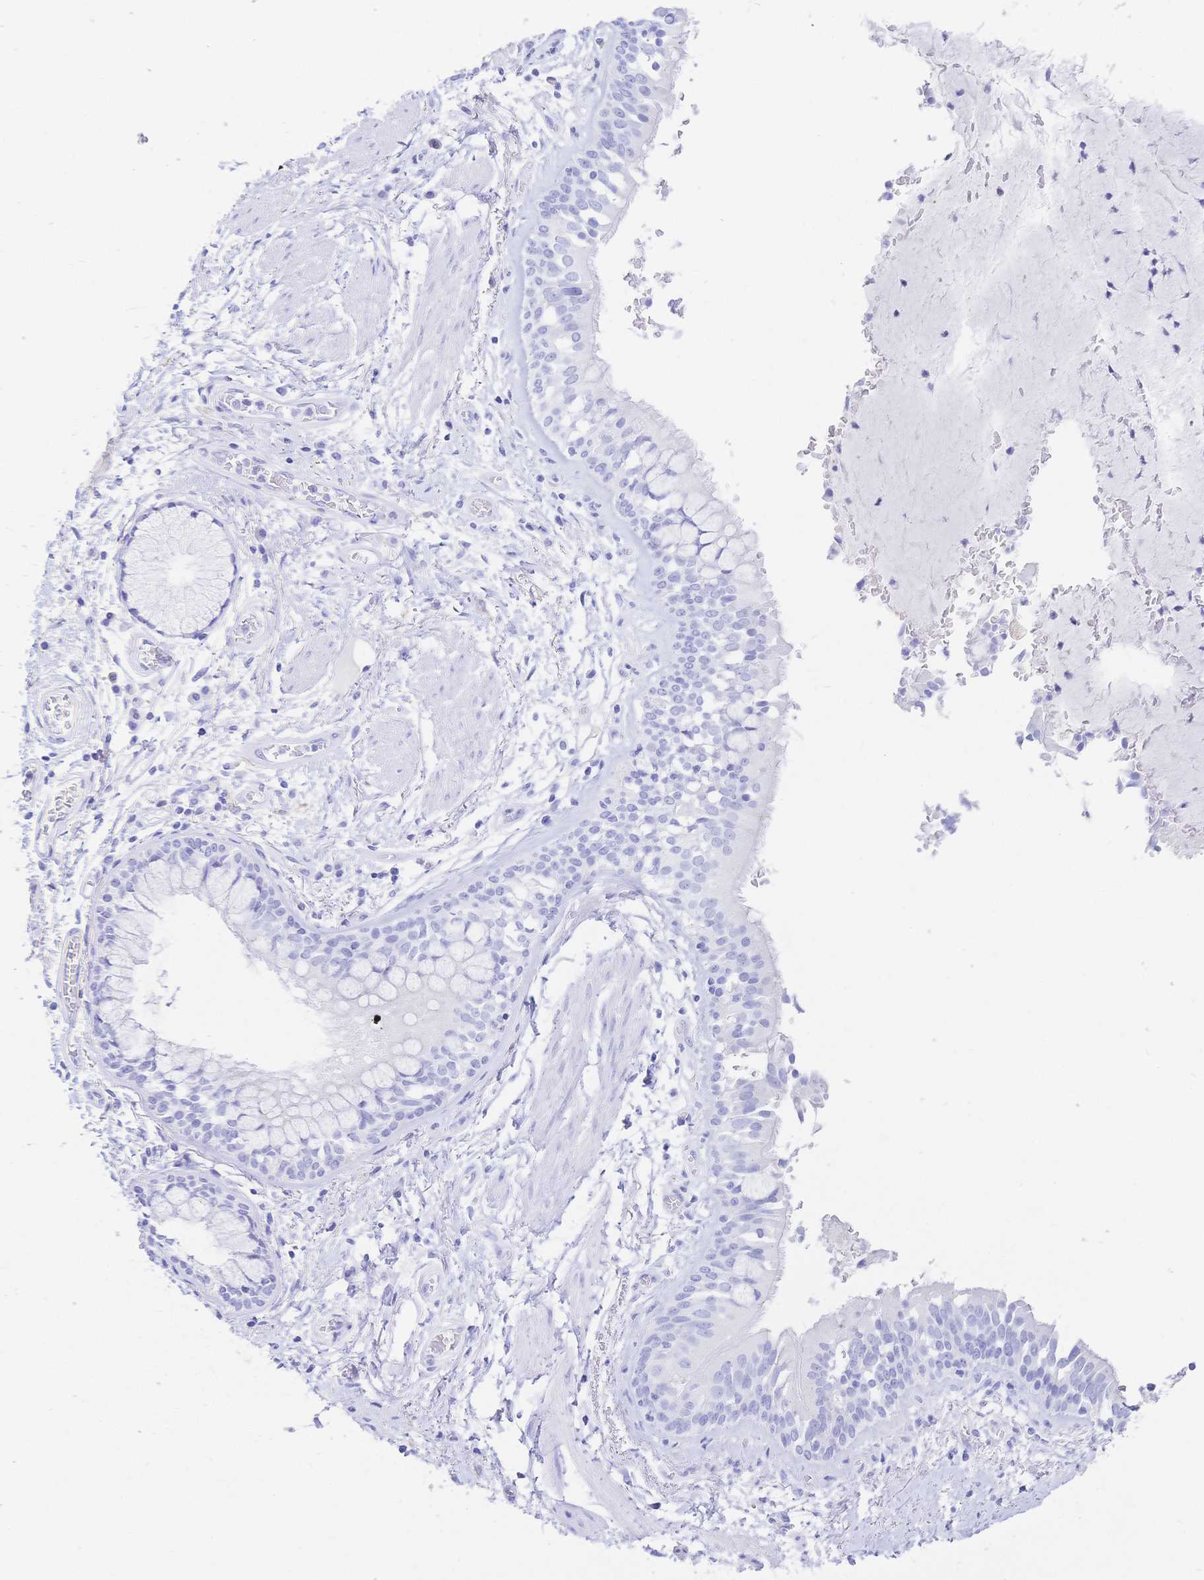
{"staining": {"intensity": "negative", "quantity": "none", "location": "none"}, "tissue": "adipose tissue", "cell_type": "Adipocytes", "image_type": "normal", "snomed": [{"axis": "morphology", "description": "Normal tissue, NOS"}, {"axis": "morphology", "description": "Degeneration, NOS"}, {"axis": "topography", "description": "Cartilage tissue"}, {"axis": "topography", "description": "Lung"}], "caption": "The histopathology image reveals no significant staining in adipocytes of adipose tissue. Brightfield microscopy of immunohistochemistry (IHC) stained with DAB (3,3'-diaminobenzidine) (brown) and hematoxylin (blue), captured at high magnification.", "gene": "UMOD", "patient": {"sex": "female", "age": 61}}